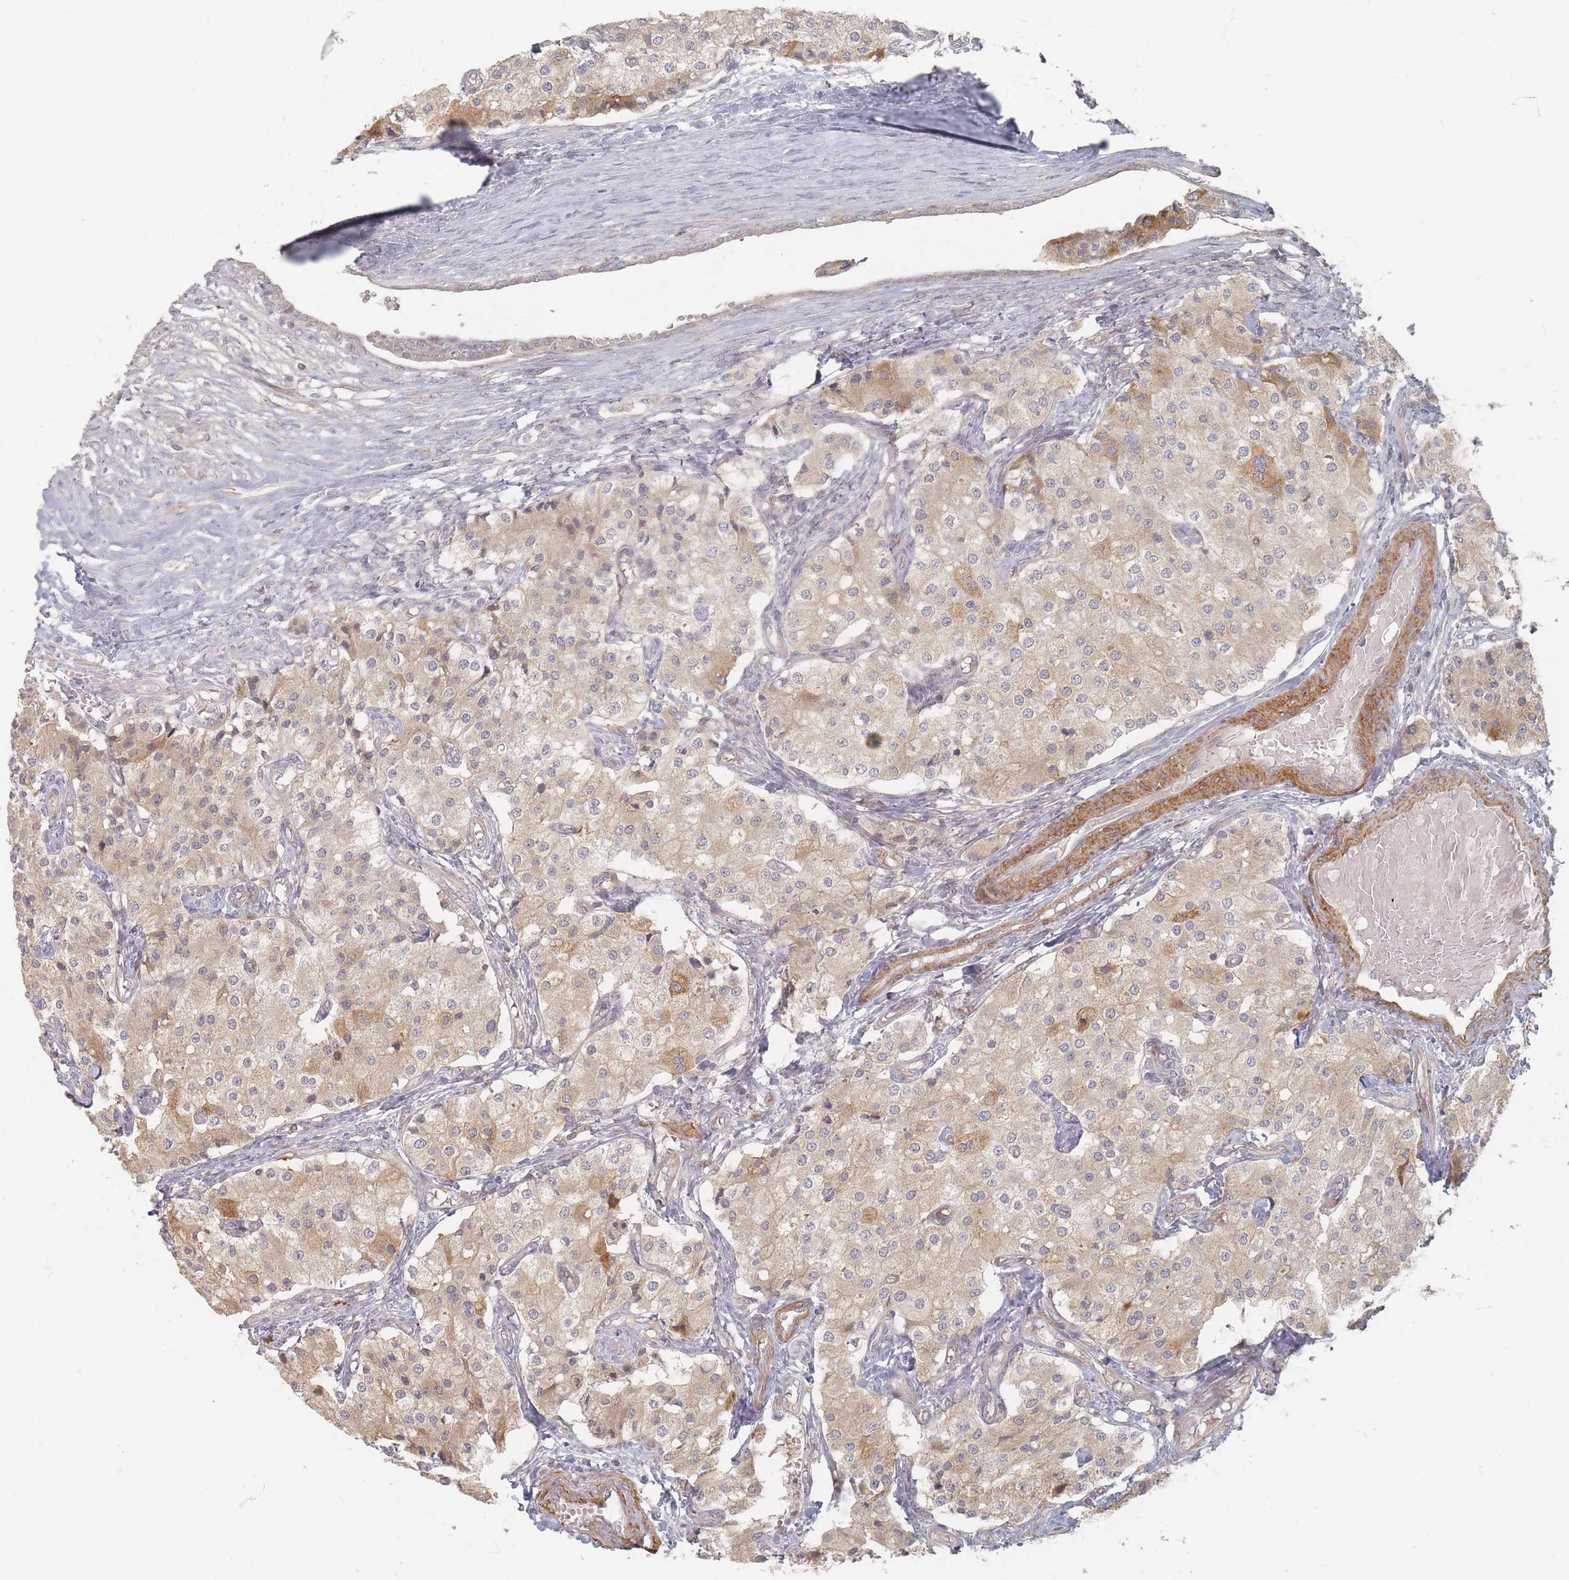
{"staining": {"intensity": "moderate", "quantity": "<25%", "location": "cytoplasmic/membranous"}, "tissue": "carcinoid", "cell_type": "Tumor cells", "image_type": "cancer", "snomed": [{"axis": "morphology", "description": "Carcinoid, malignant, NOS"}, {"axis": "topography", "description": "Colon"}], "caption": "Protein expression analysis of carcinoid (malignant) displays moderate cytoplasmic/membranous positivity in approximately <25% of tumor cells.", "gene": "GLE1", "patient": {"sex": "female", "age": 52}}